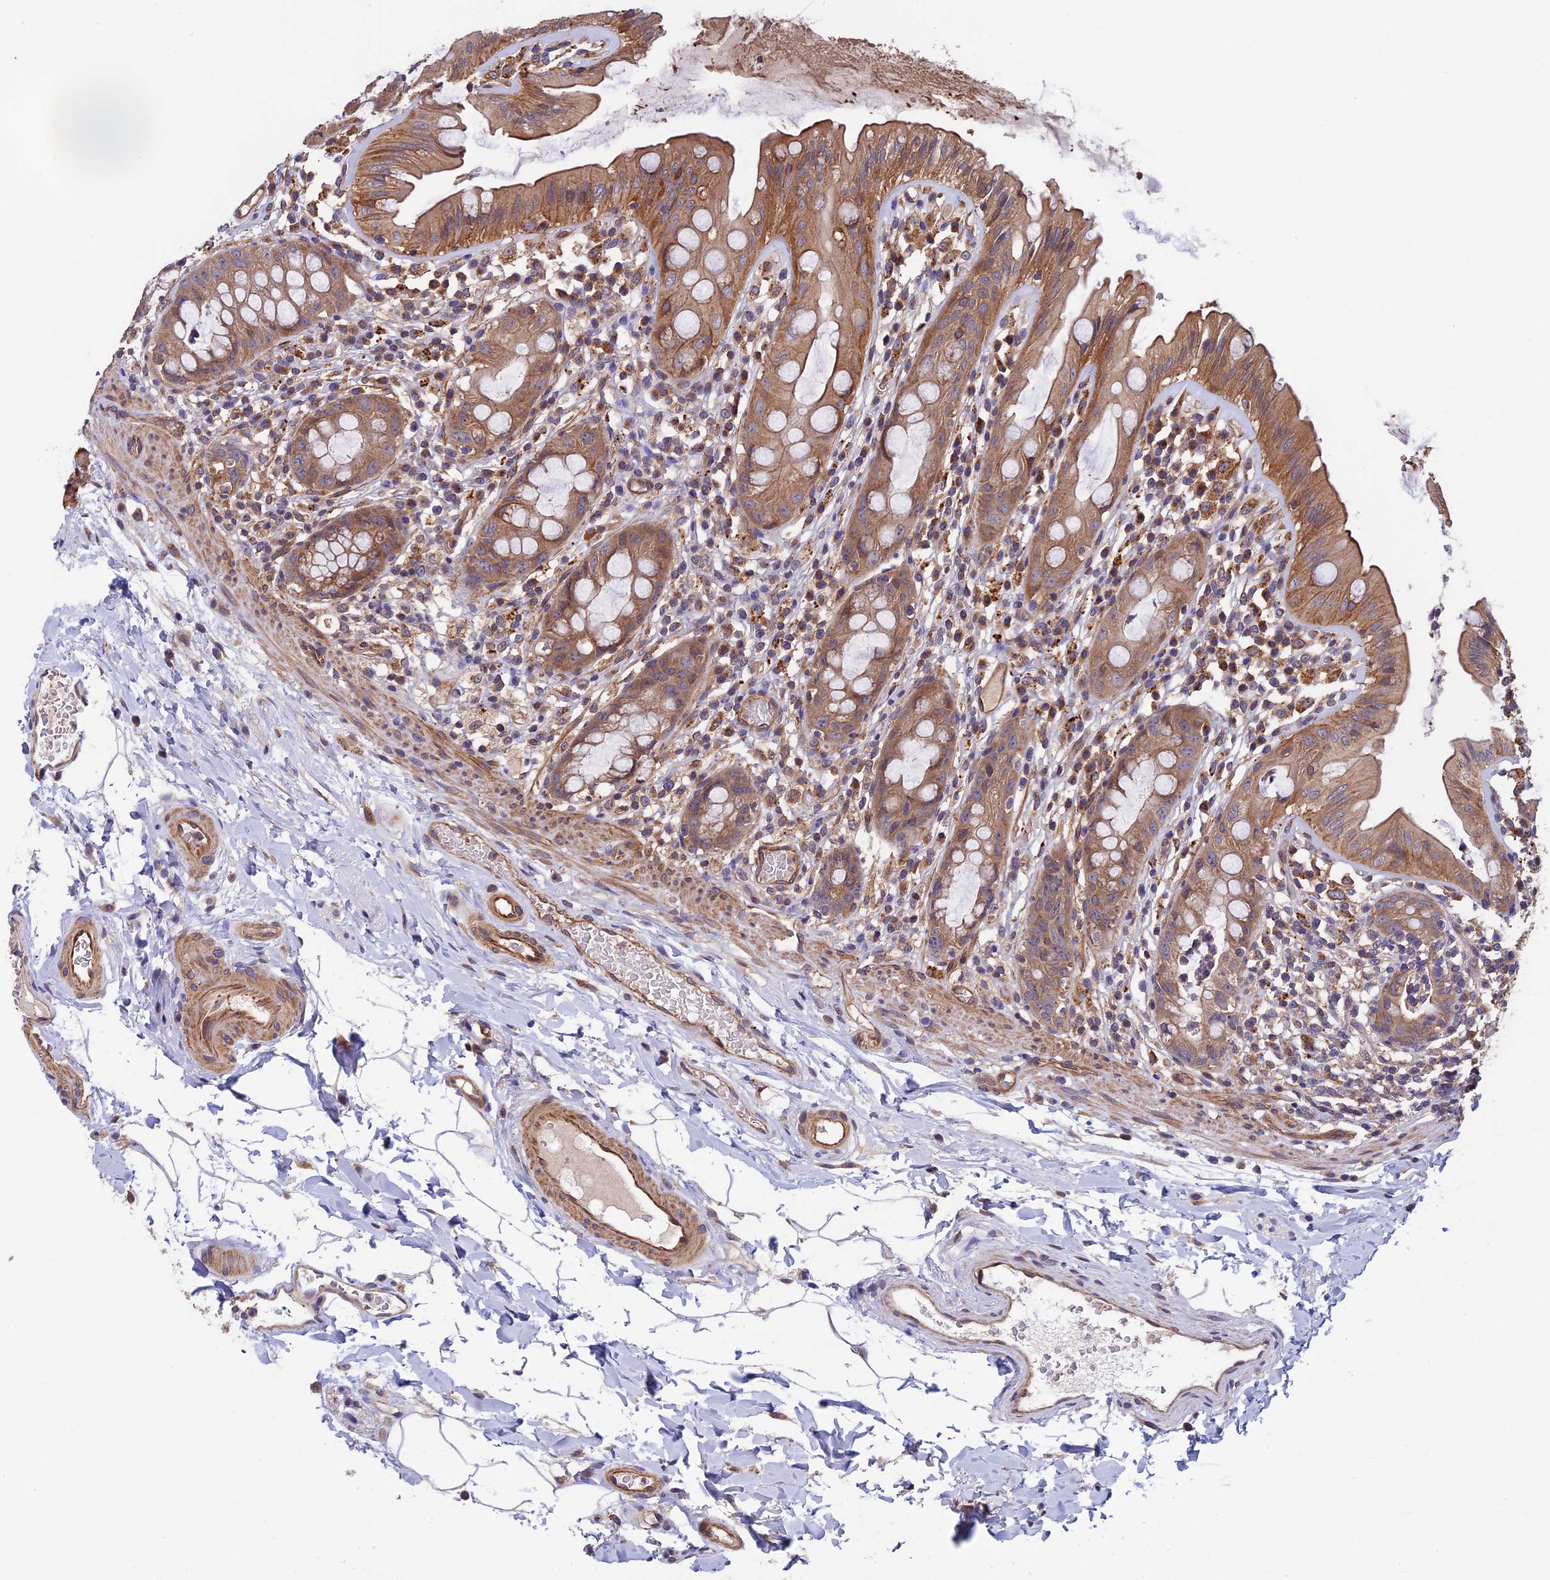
{"staining": {"intensity": "moderate", "quantity": ">75%", "location": "cytoplasmic/membranous"}, "tissue": "rectum", "cell_type": "Glandular cells", "image_type": "normal", "snomed": [{"axis": "morphology", "description": "Normal tissue, NOS"}, {"axis": "topography", "description": "Rectum"}], "caption": "This micrograph exhibits immunohistochemistry staining of unremarkable rectum, with medium moderate cytoplasmic/membranous staining in about >75% of glandular cells.", "gene": "SLC9A5", "patient": {"sex": "female", "age": 57}}